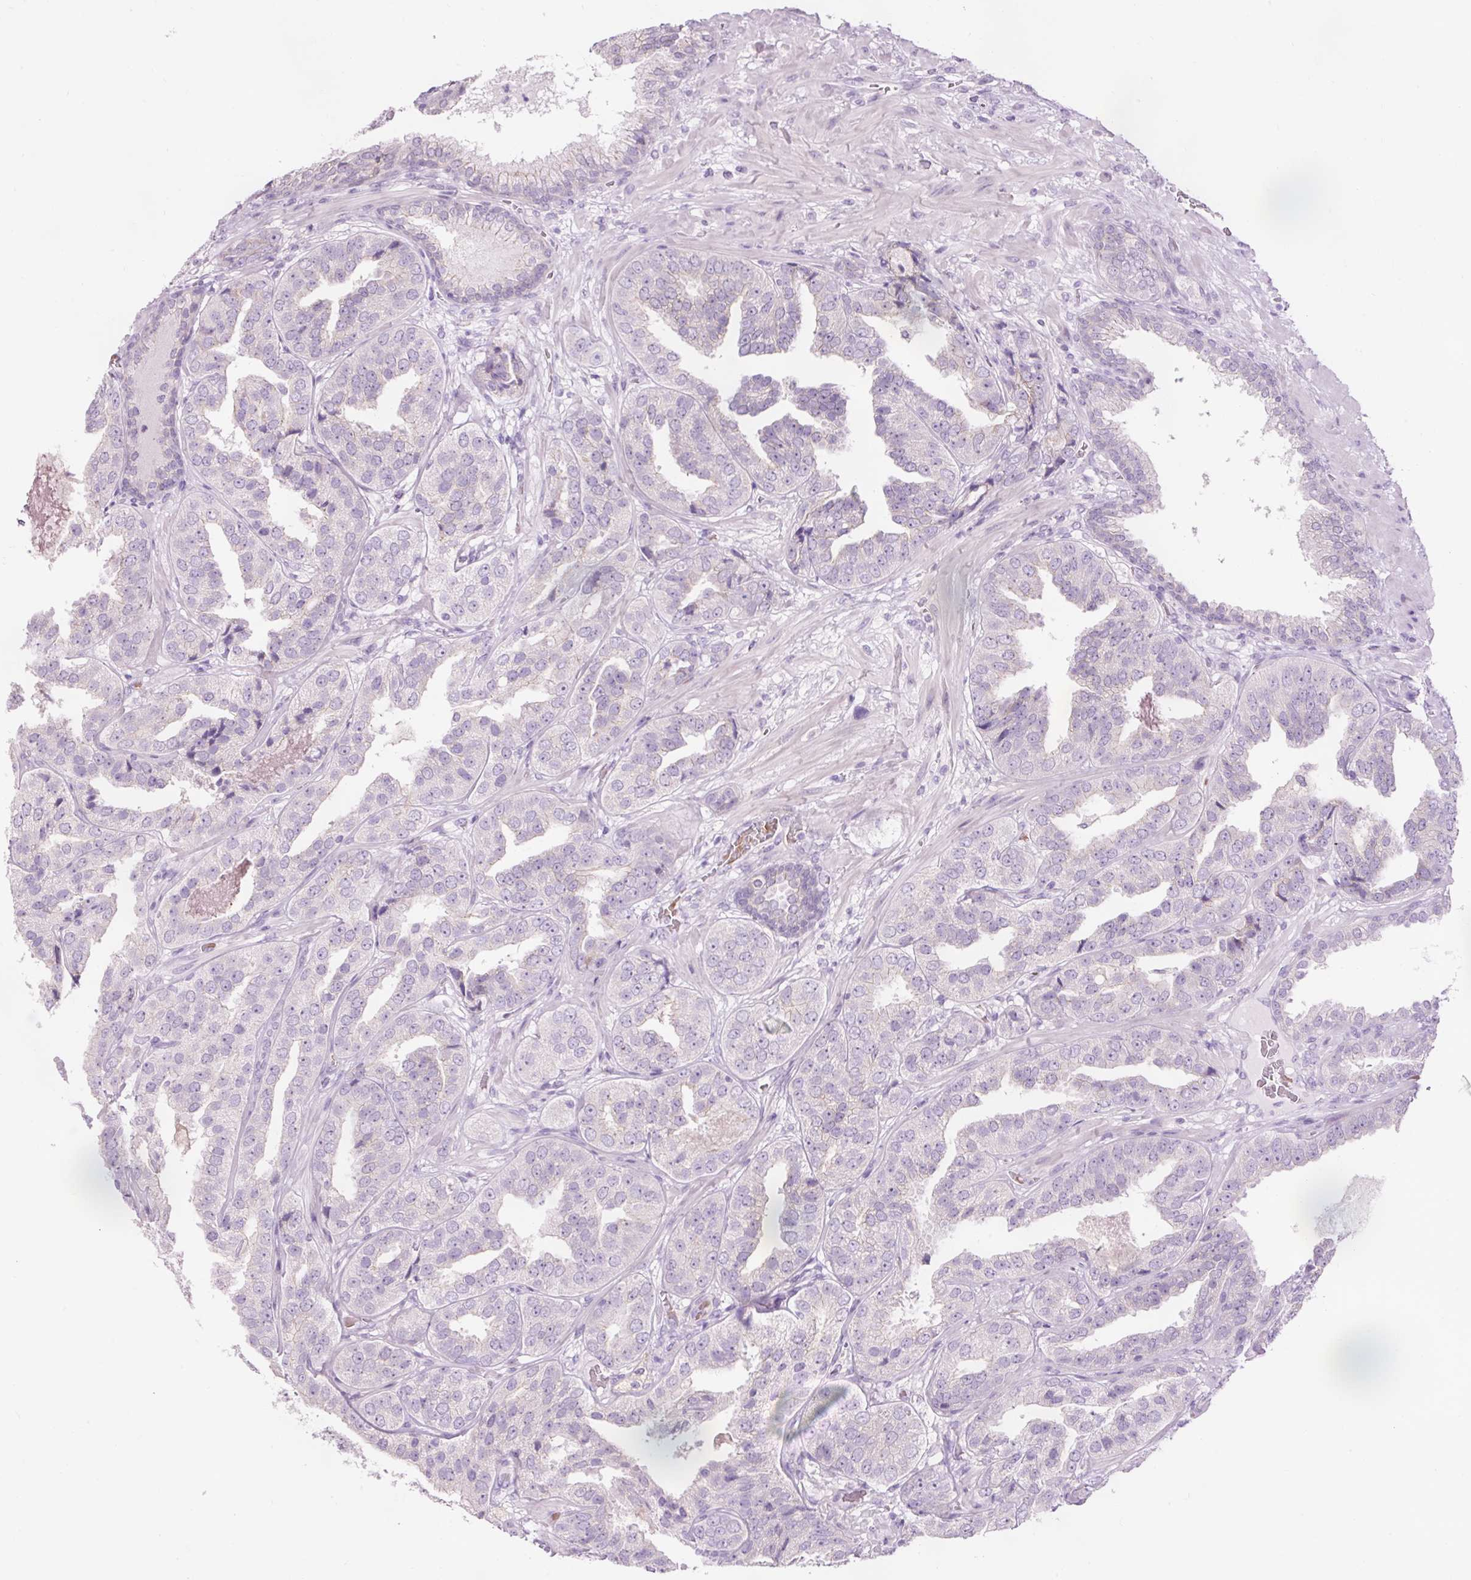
{"staining": {"intensity": "negative", "quantity": "none", "location": "none"}, "tissue": "prostate cancer", "cell_type": "Tumor cells", "image_type": "cancer", "snomed": [{"axis": "morphology", "description": "Adenocarcinoma, High grade"}, {"axis": "topography", "description": "Prostate"}], "caption": "An IHC photomicrograph of prostate high-grade adenocarcinoma is shown. There is no staining in tumor cells of prostate high-grade adenocarcinoma.", "gene": "DHRS11", "patient": {"sex": "male", "age": 63}}